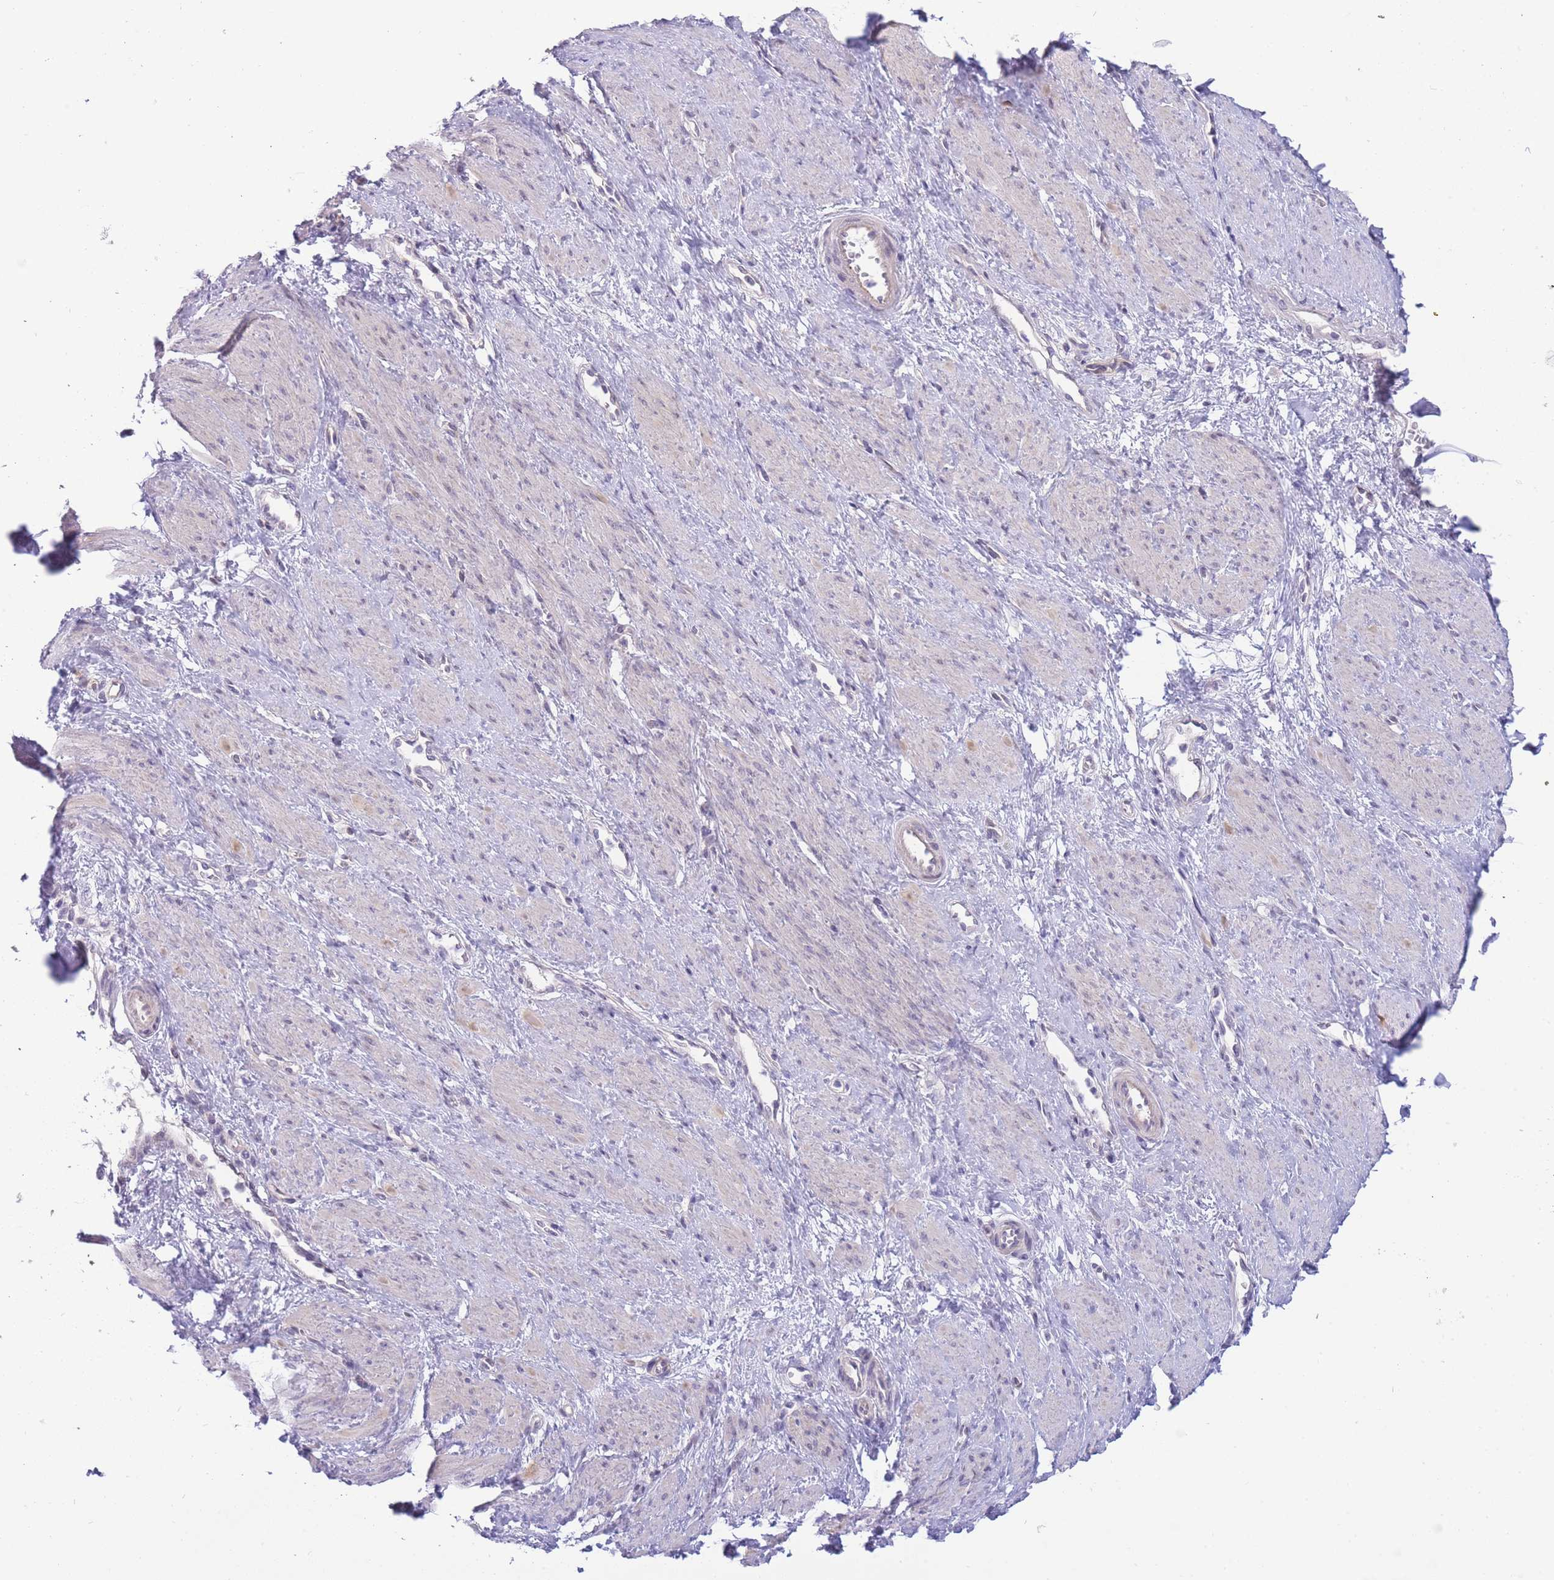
{"staining": {"intensity": "negative", "quantity": "none", "location": "none"}, "tissue": "smooth muscle", "cell_type": "Smooth muscle cells", "image_type": "normal", "snomed": [{"axis": "morphology", "description": "Normal tissue, NOS"}, {"axis": "topography", "description": "Smooth muscle"}, {"axis": "topography", "description": "Uterus"}], "caption": "Immunohistochemistry (IHC) photomicrograph of normal smooth muscle stained for a protein (brown), which shows no staining in smooth muscle cells.", "gene": "PRR23A", "patient": {"sex": "female", "age": 39}}